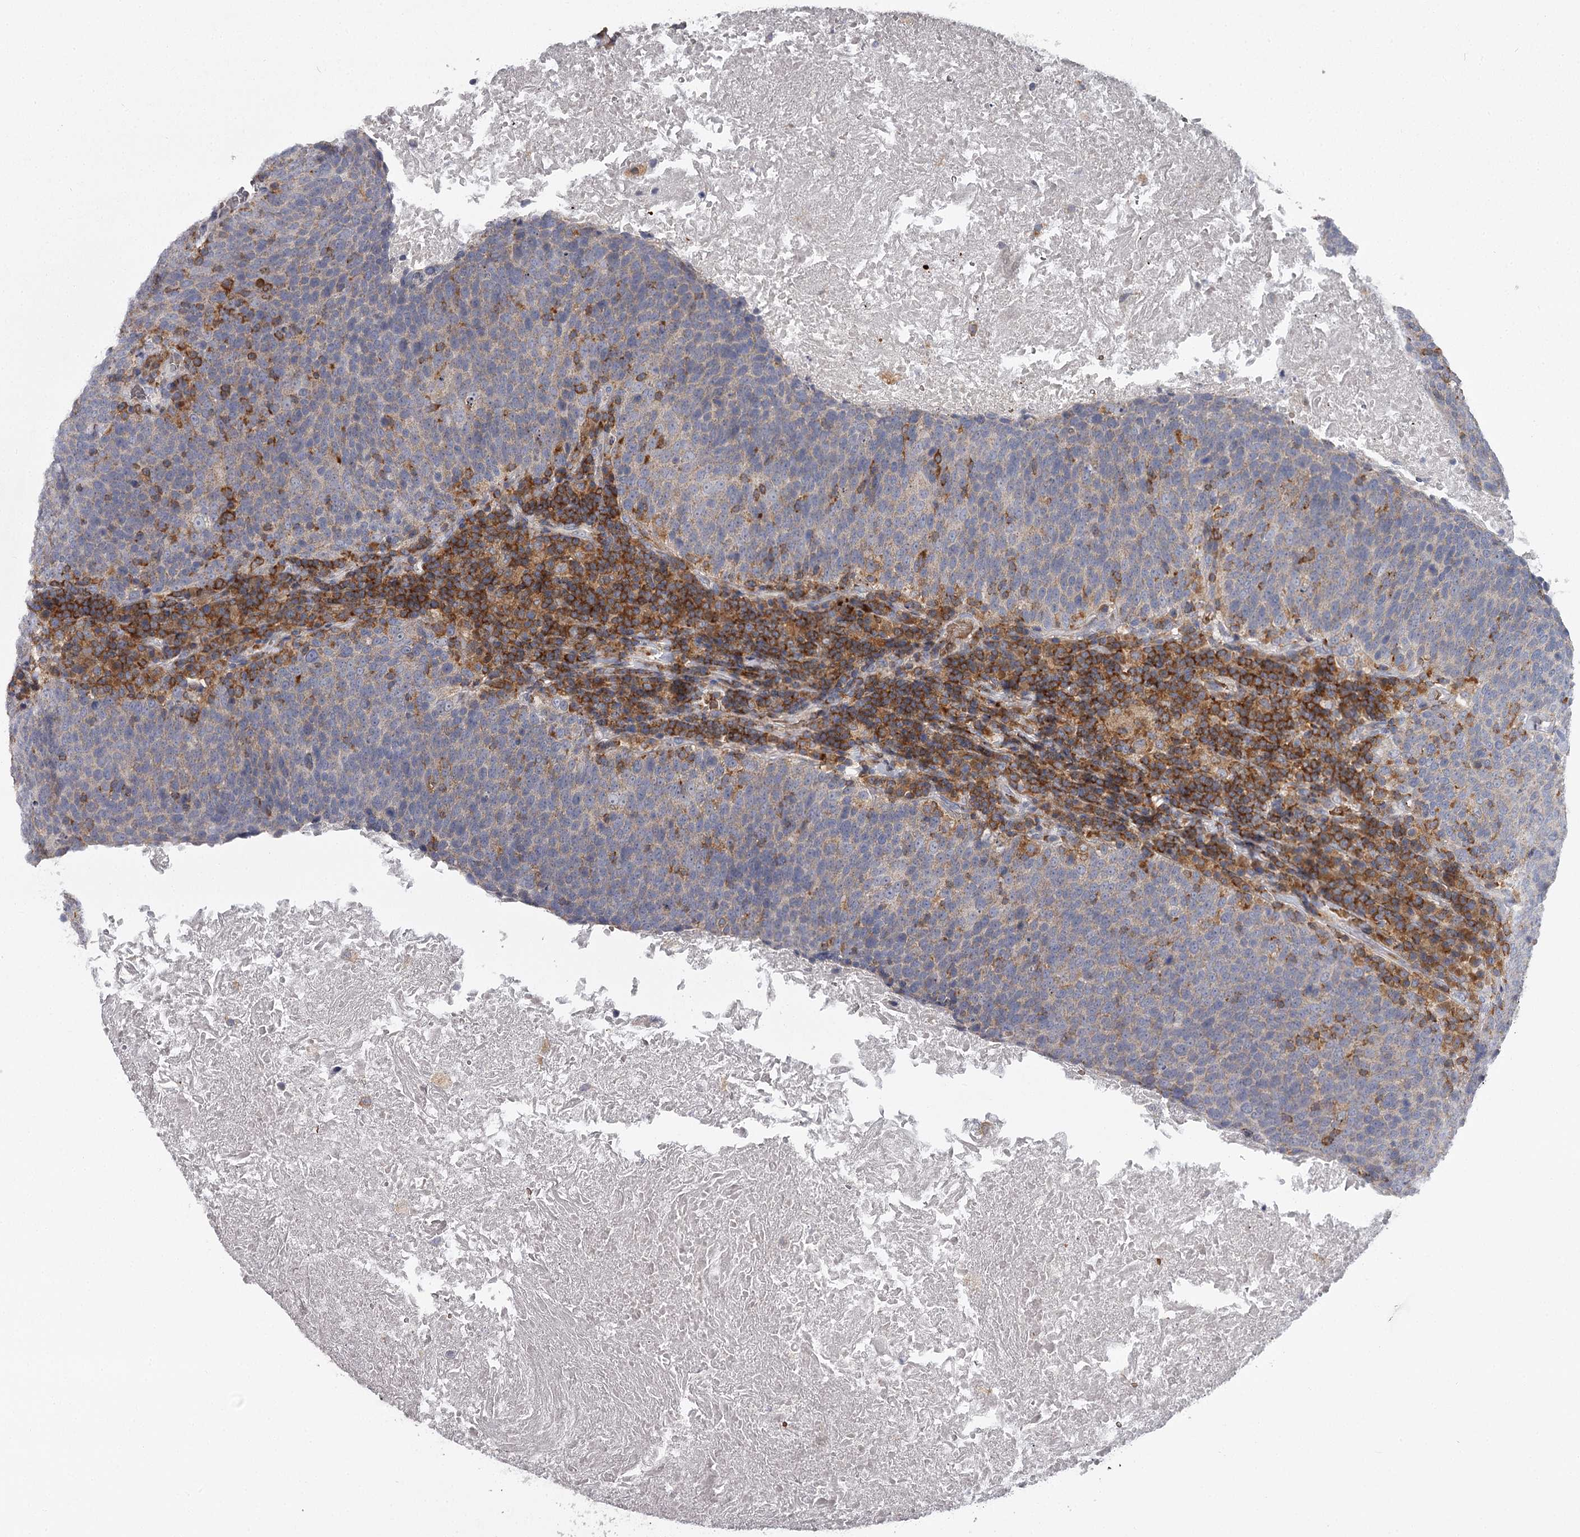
{"staining": {"intensity": "negative", "quantity": "none", "location": "none"}, "tissue": "head and neck cancer", "cell_type": "Tumor cells", "image_type": "cancer", "snomed": [{"axis": "morphology", "description": "Squamous cell carcinoma, NOS"}, {"axis": "morphology", "description": "Squamous cell carcinoma, metastatic, NOS"}, {"axis": "topography", "description": "Lymph node"}, {"axis": "topography", "description": "Head-Neck"}], "caption": "Immunohistochemistry of head and neck cancer (metastatic squamous cell carcinoma) exhibits no staining in tumor cells.", "gene": "RASSF6", "patient": {"sex": "male", "age": 62}}